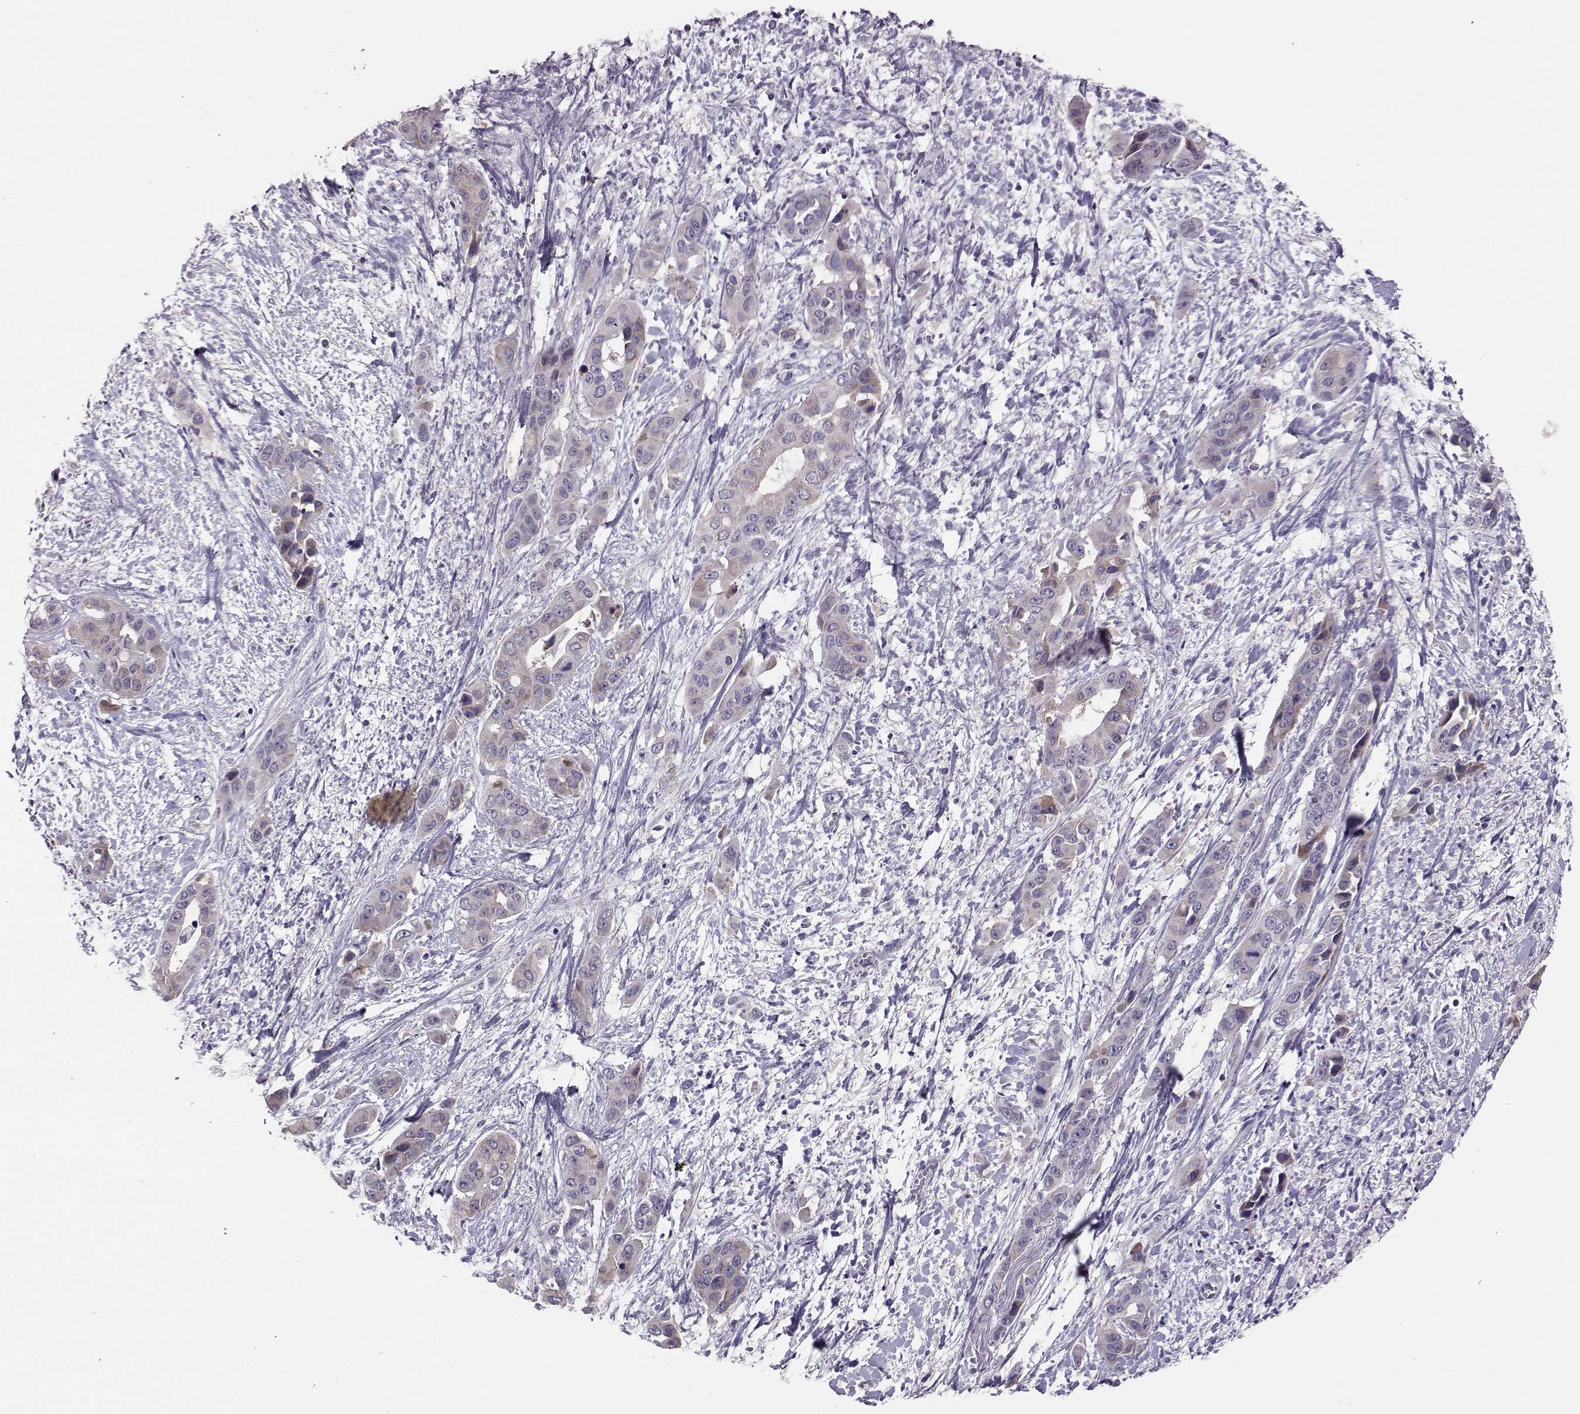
{"staining": {"intensity": "negative", "quantity": "none", "location": "none"}, "tissue": "liver cancer", "cell_type": "Tumor cells", "image_type": "cancer", "snomed": [{"axis": "morphology", "description": "Cholangiocarcinoma"}, {"axis": "topography", "description": "Liver"}], "caption": "Immunohistochemical staining of liver cancer reveals no significant staining in tumor cells. (Stains: DAB (3,3'-diaminobenzidine) immunohistochemistry with hematoxylin counter stain, Microscopy: brightfield microscopy at high magnification).", "gene": "DNAAF1", "patient": {"sex": "female", "age": 52}}